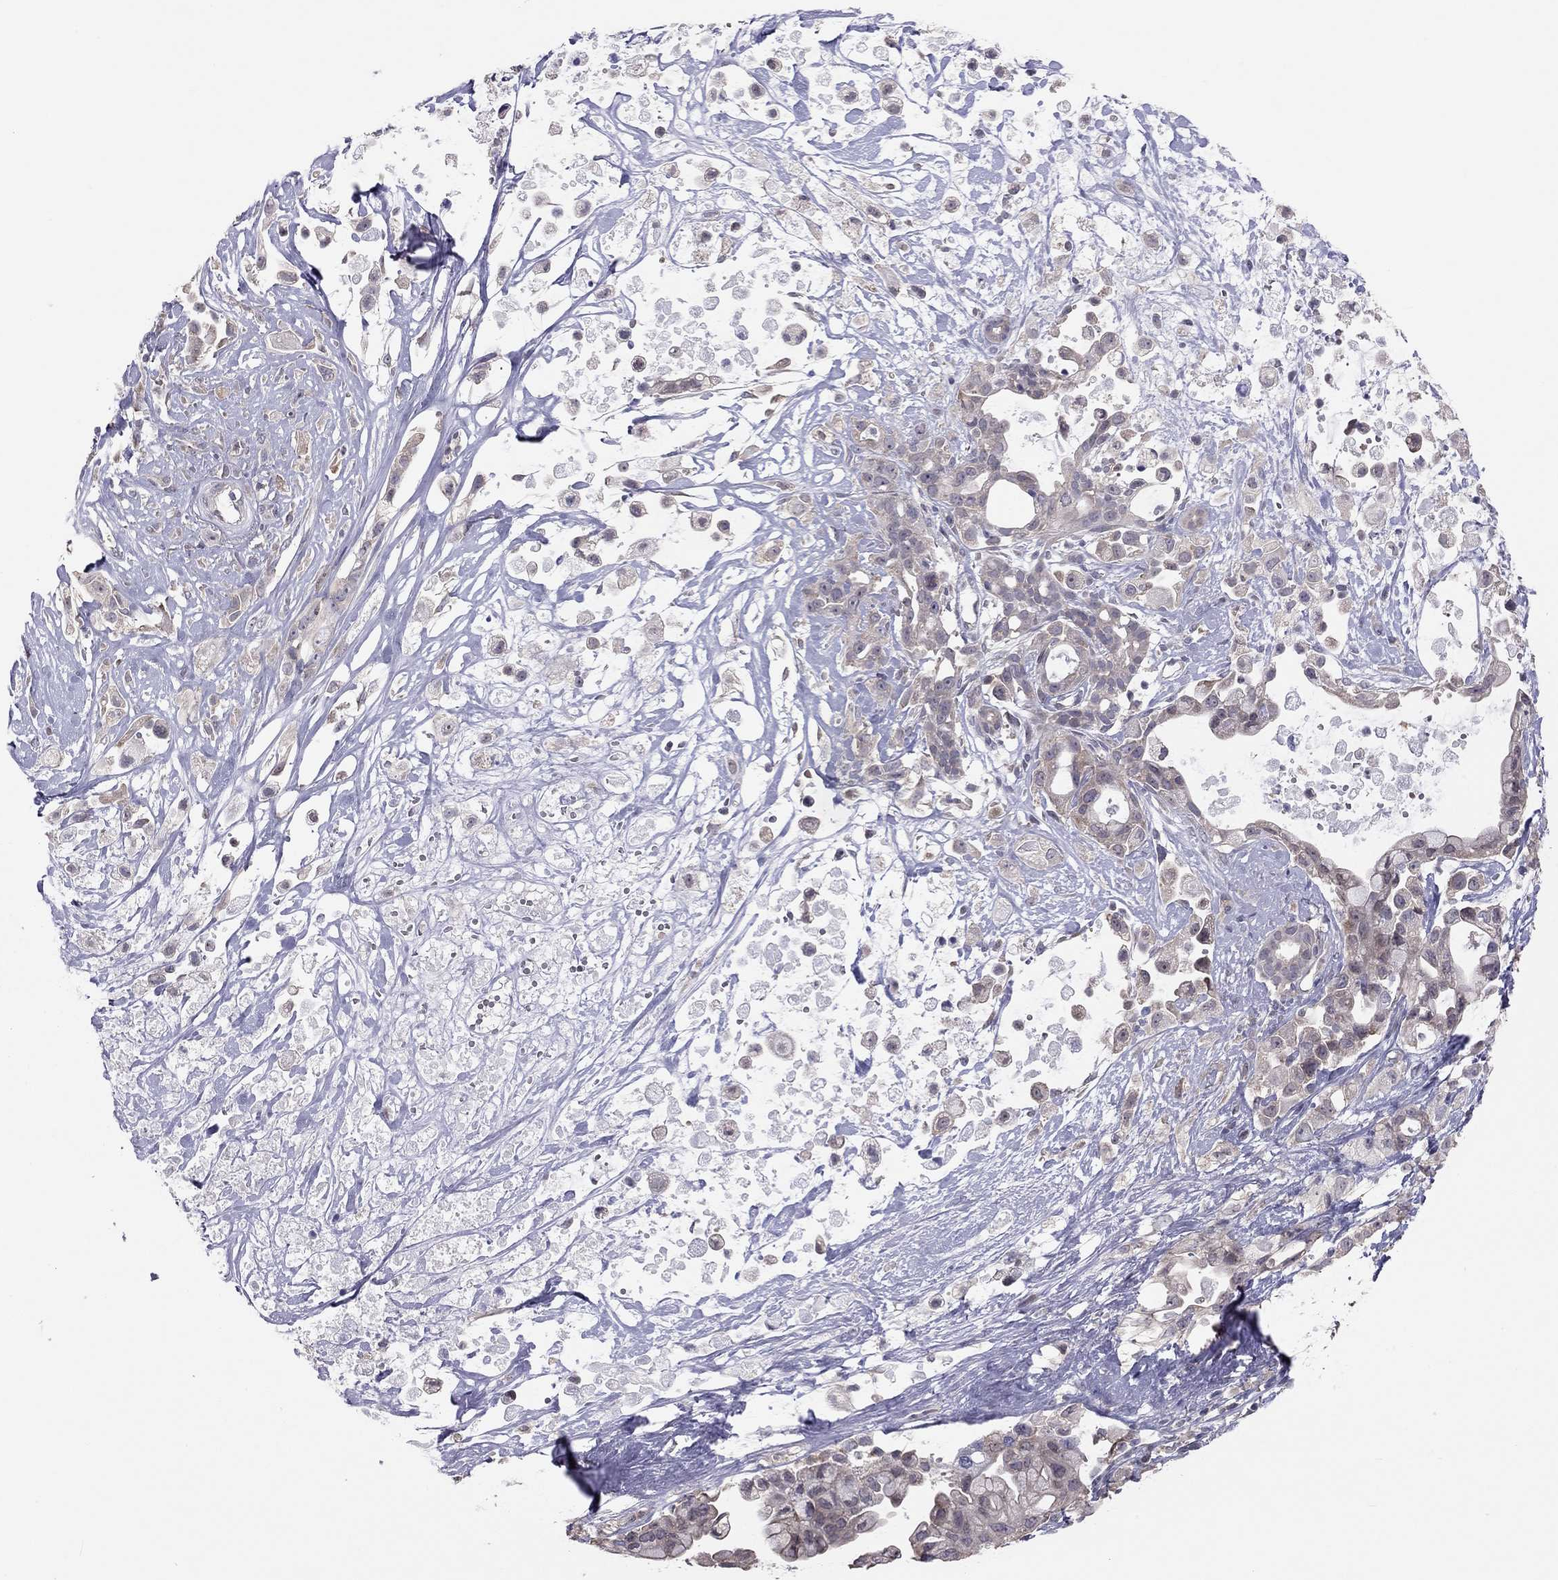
{"staining": {"intensity": "weak", "quantity": "25%-75%", "location": "cytoplasmic/membranous"}, "tissue": "pancreatic cancer", "cell_type": "Tumor cells", "image_type": "cancer", "snomed": [{"axis": "morphology", "description": "Adenocarcinoma, NOS"}, {"axis": "topography", "description": "Pancreas"}], "caption": "IHC staining of pancreatic adenocarcinoma, which shows low levels of weak cytoplasmic/membranous expression in about 25%-75% of tumor cells indicating weak cytoplasmic/membranous protein expression. The staining was performed using DAB (3,3'-diaminobenzidine) (brown) for protein detection and nuclei were counterstained in hematoxylin (blue).", "gene": "HSF2BP", "patient": {"sex": "male", "age": 44}}